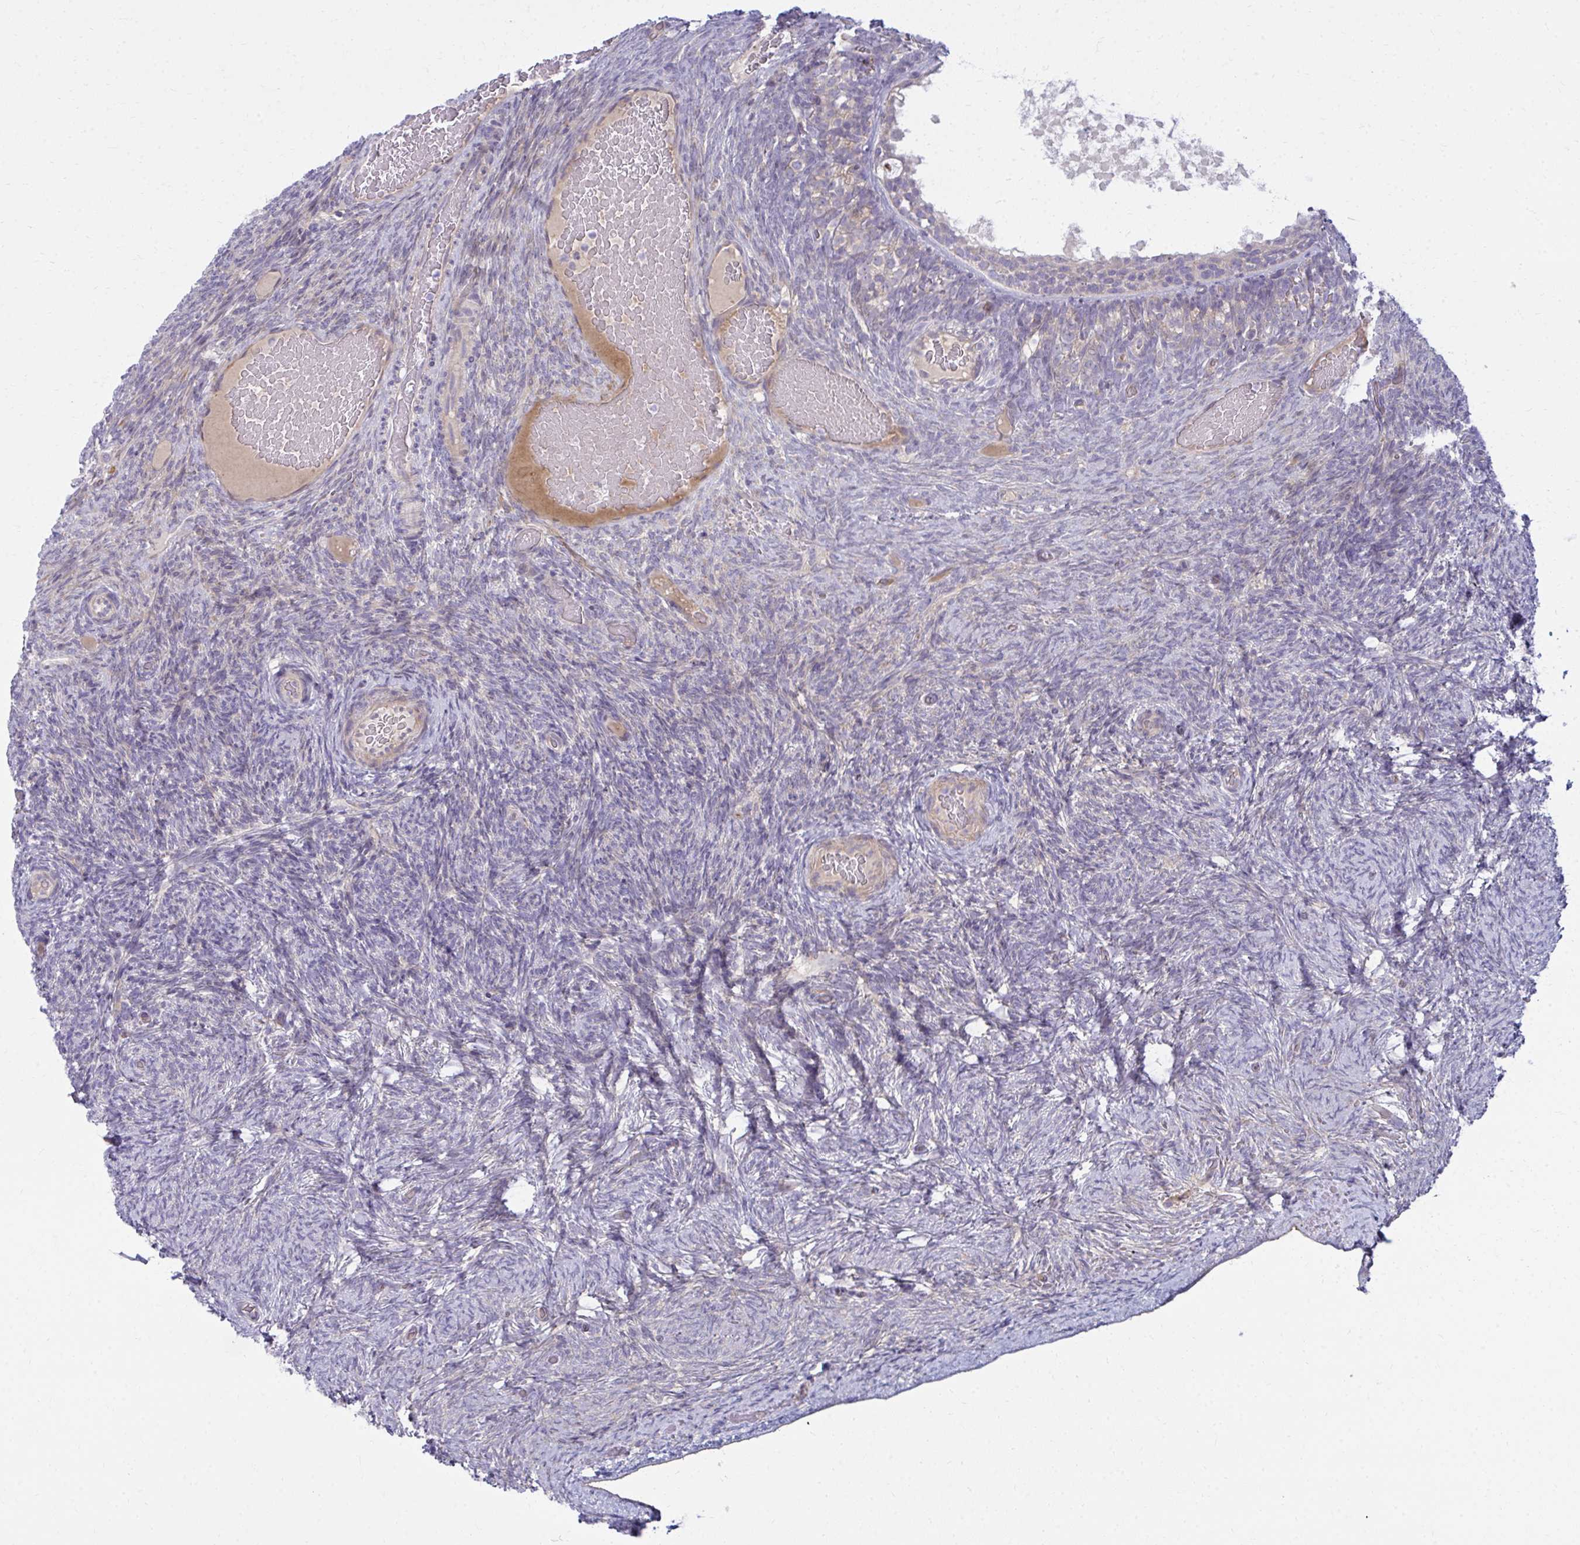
{"staining": {"intensity": "negative", "quantity": "none", "location": "none"}, "tissue": "ovary", "cell_type": "Ovarian stroma cells", "image_type": "normal", "snomed": [{"axis": "morphology", "description": "Normal tissue, NOS"}, {"axis": "topography", "description": "Ovary"}], "caption": "DAB (3,3'-diaminobenzidine) immunohistochemical staining of unremarkable ovary demonstrates no significant staining in ovarian stroma cells.", "gene": "CEMP1", "patient": {"sex": "female", "age": 34}}